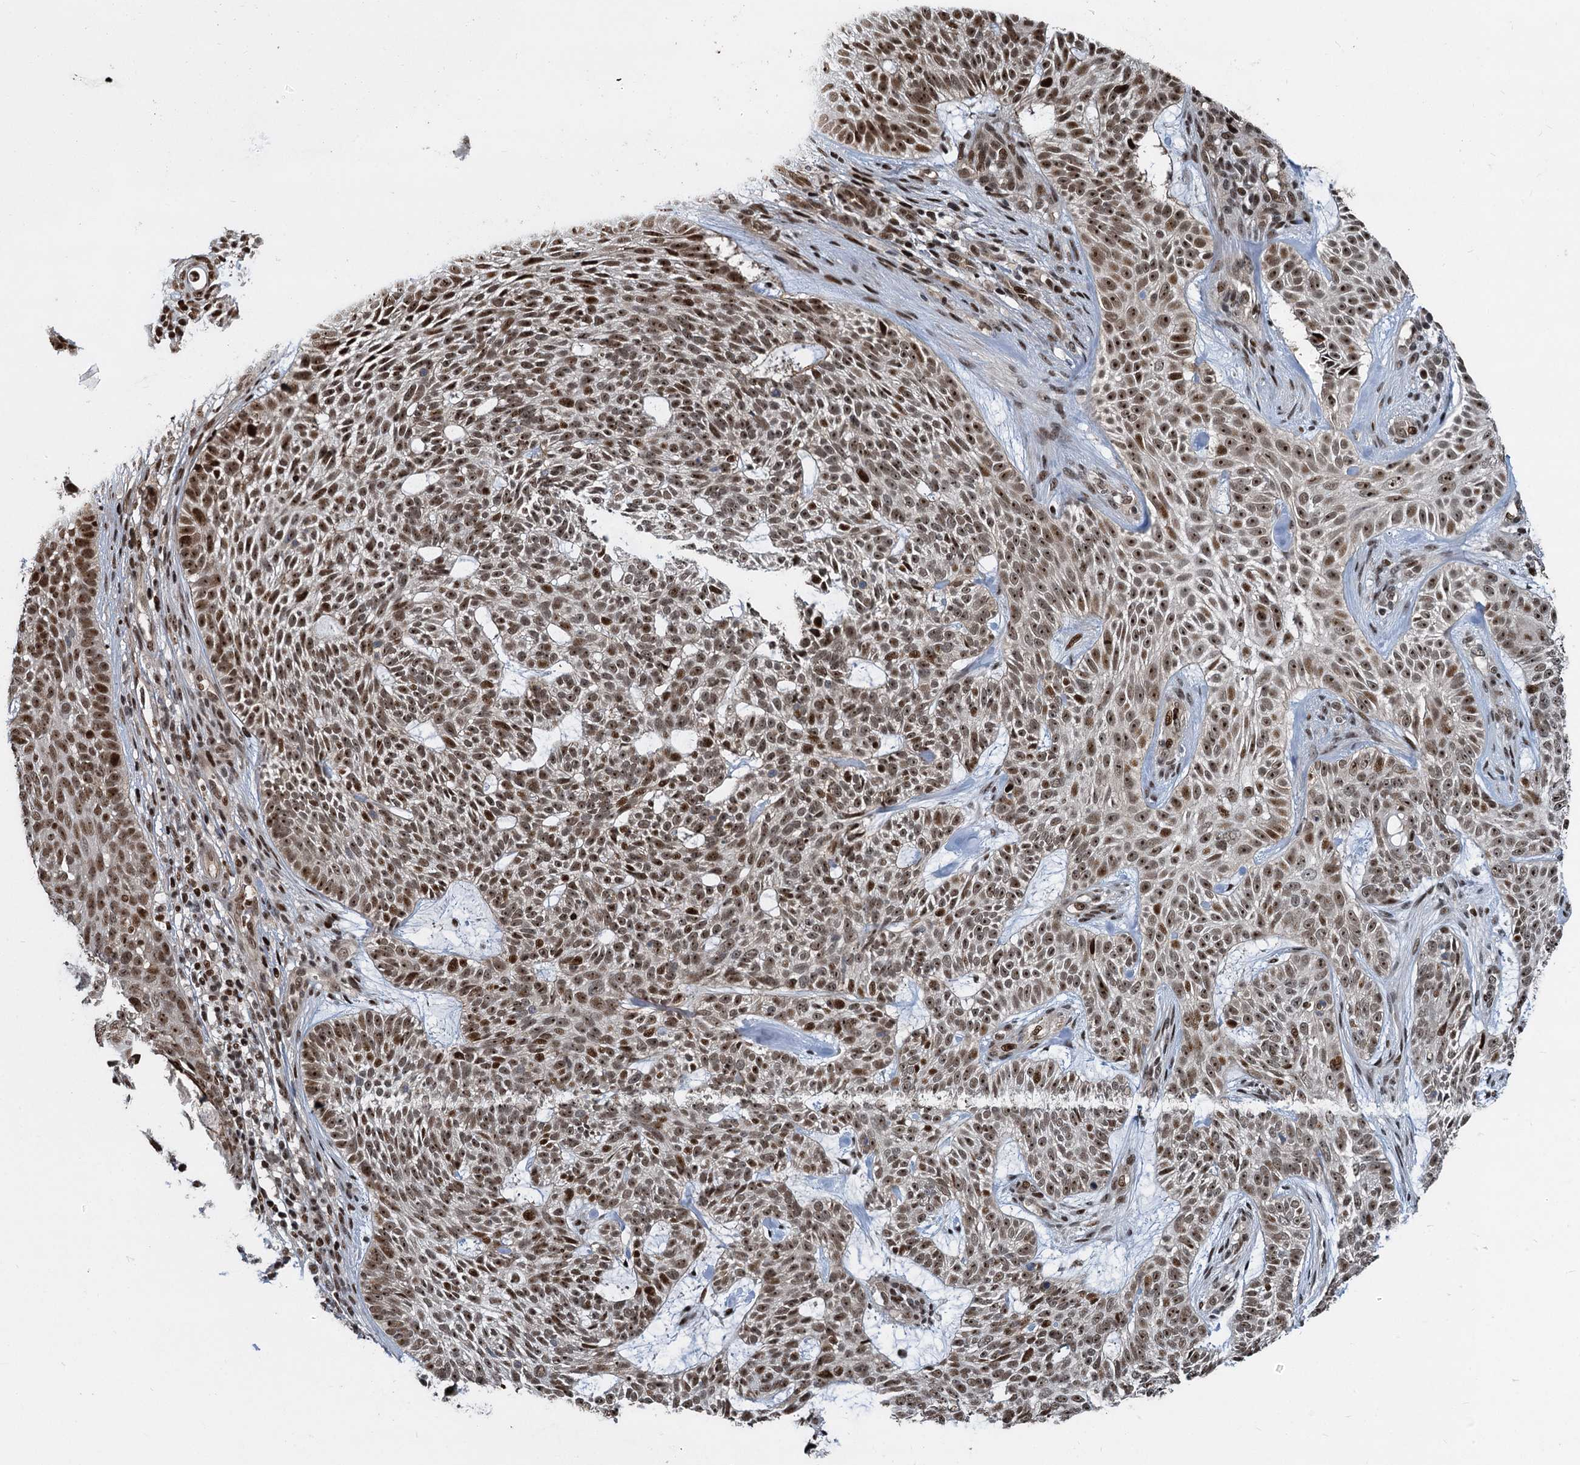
{"staining": {"intensity": "moderate", "quantity": ">75%", "location": "nuclear"}, "tissue": "skin cancer", "cell_type": "Tumor cells", "image_type": "cancer", "snomed": [{"axis": "morphology", "description": "Basal cell carcinoma"}, {"axis": "topography", "description": "Skin"}], "caption": "Tumor cells show medium levels of moderate nuclear positivity in approximately >75% of cells in skin cancer (basal cell carcinoma). (DAB = brown stain, brightfield microscopy at high magnification).", "gene": "ANKRD49", "patient": {"sex": "male", "age": 75}}